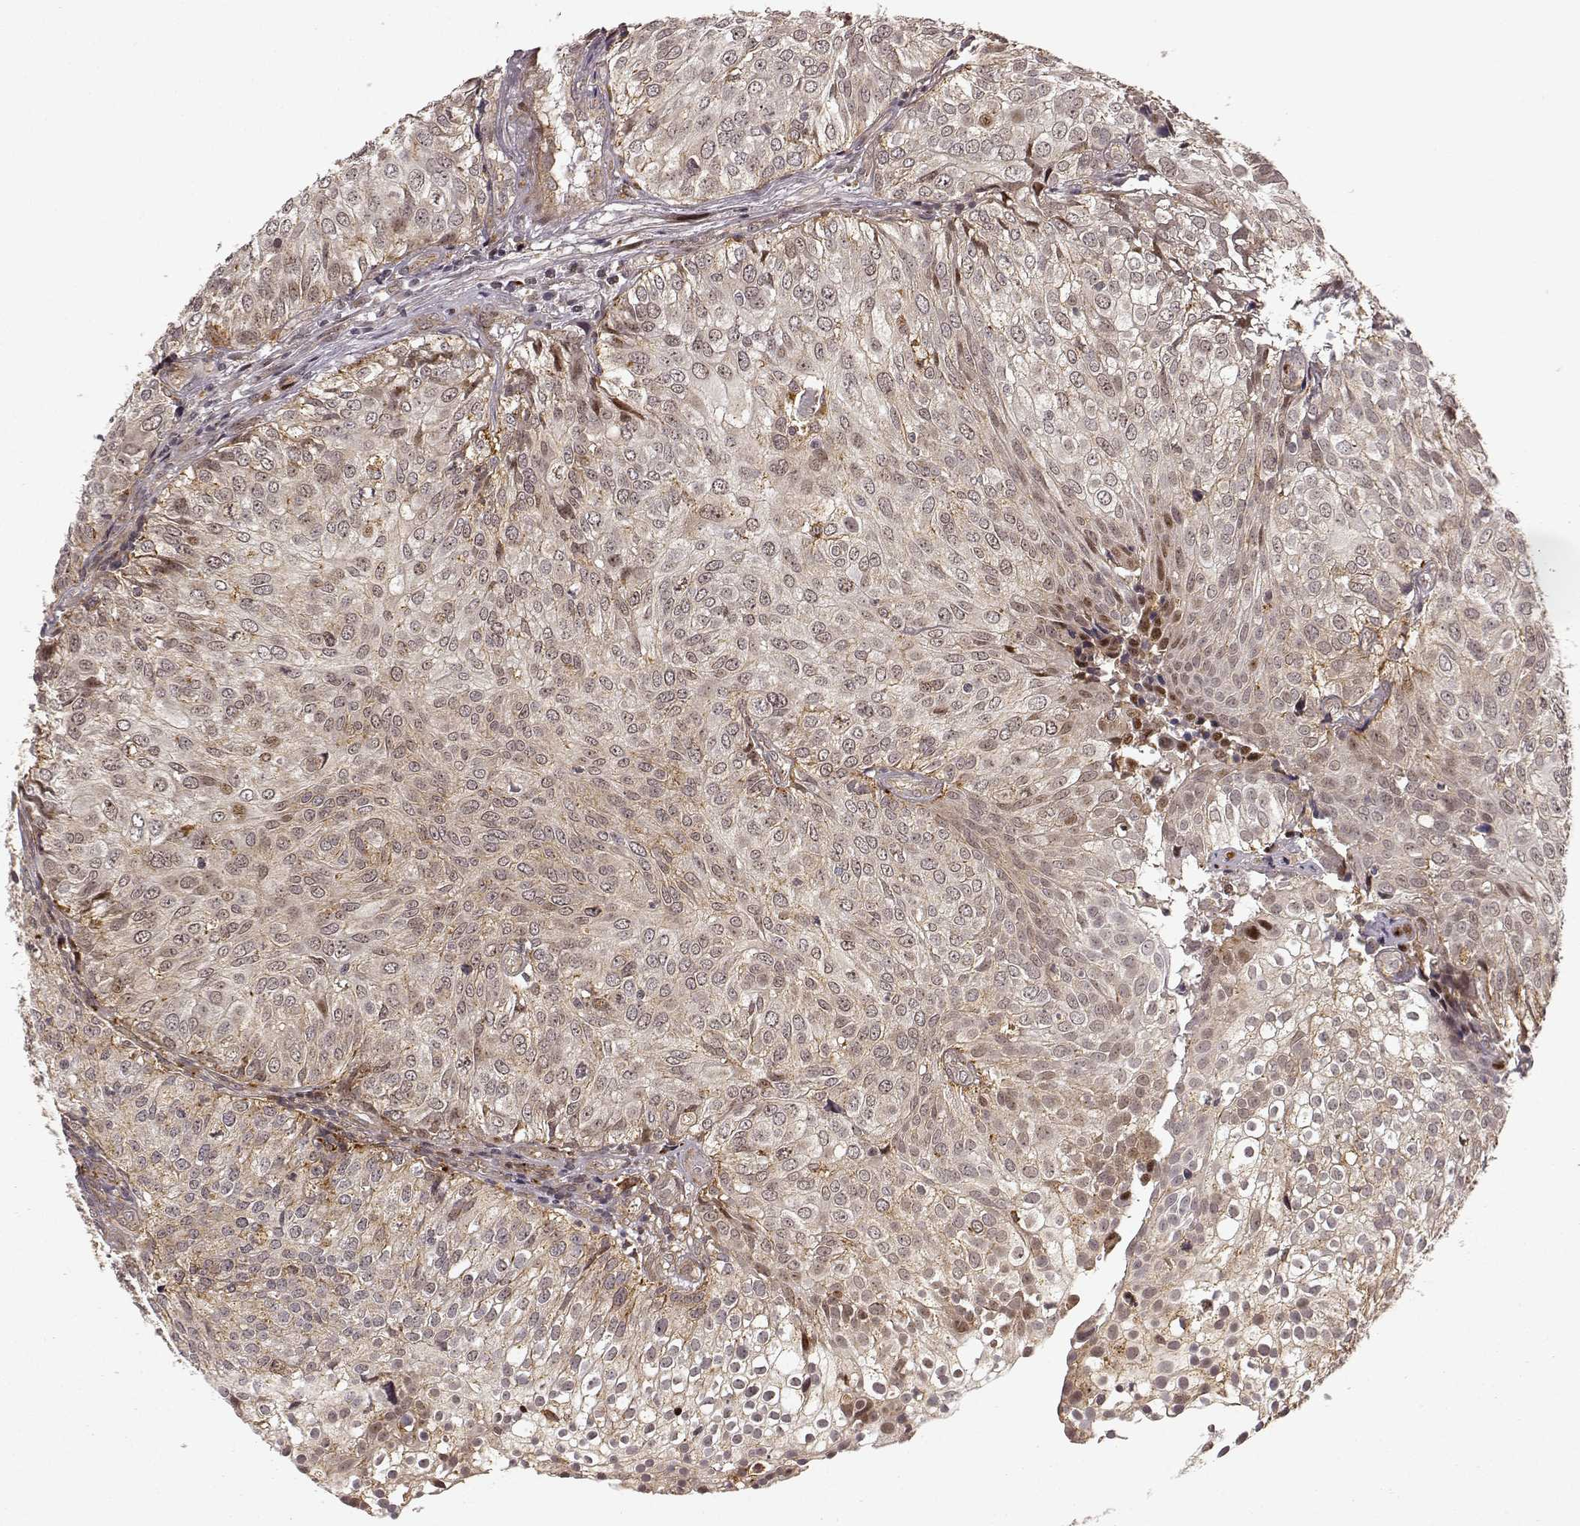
{"staining": {"intensity": "weak", "quantity": "25%-75%", "location": "cytoplasmic/membranous,nuclear"}, "tissue": "urothelial cancer", "cell_type": "Tumor cells", "image_type": "cancer", "snomed": [{"axis": "morphology", "description": "Urothelial carcinoma, High grade"}, {"axis": "topography", "description": "Urinary bladder"}], "caption": "Urothelial cancer was stained to show a protein in brown. There is low levels of weak cytoplasmic/membranous and nuclear expression in about 25%-75% of tumor cells. (DAB IHC, brown staining for protein, blue staining for nuclei).", "gene": "SLC12A9", "patient": {"sex": "female", "age": 79}}